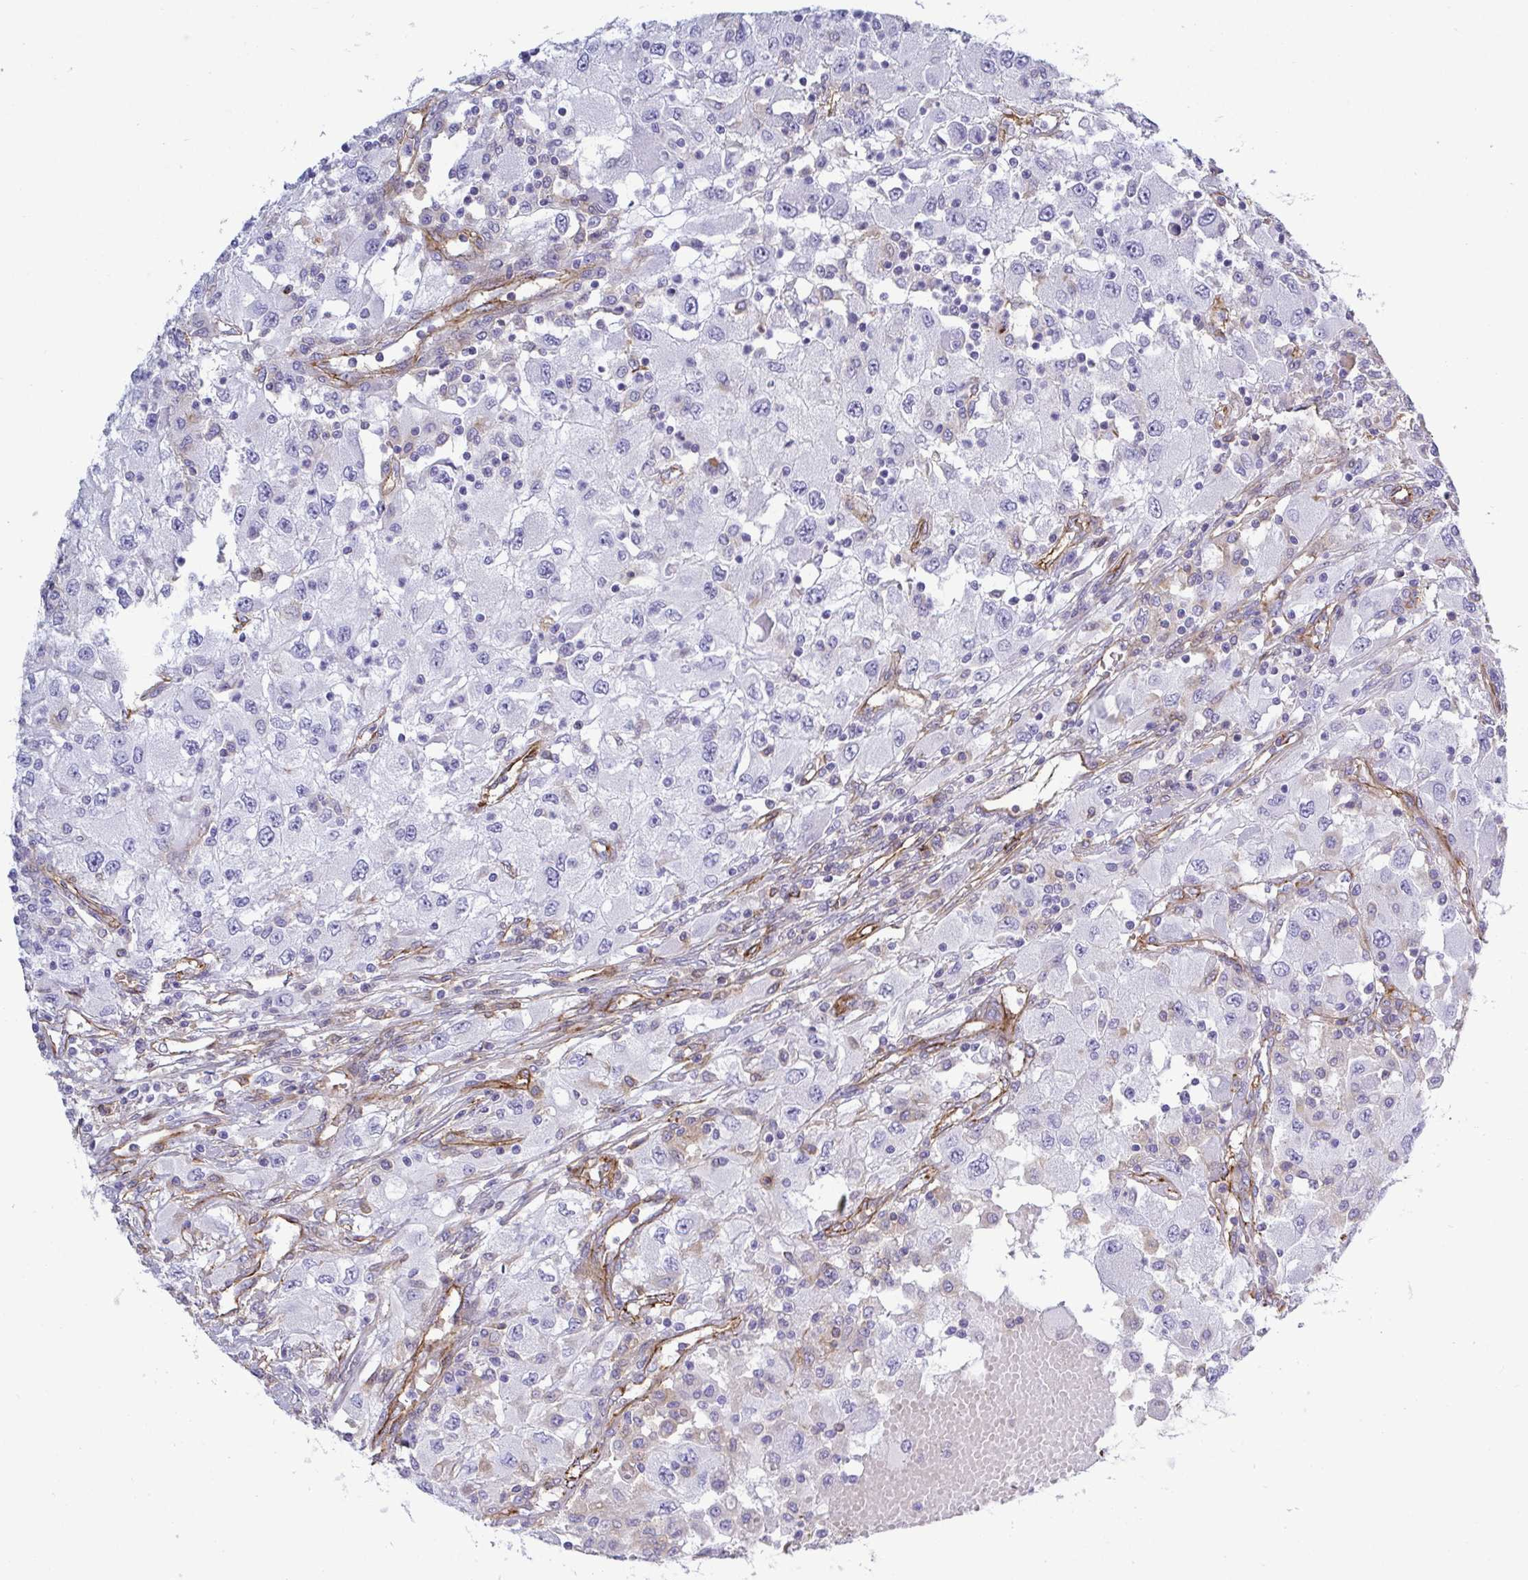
{"staining": {"intensity": "negative", "quantity": "none", "location": "none"}, "tissue": "renal cancer", "cell_type": "Tumor cells", "image_type": "cancer", "snomed": [{"axis": "morphology", "description": "Adenocarcinoma, NOS"}, {"axis": "topography", "description": "Kidney"}], "caption": "Immunohistochemical staining of renal cancer (adenocarcinoma) shows no significant staining in tumor cells. (Stains: DAB (3,3'-diaminobenzidine) immunohistochemistry (IHC) with hematoxylin counter stain, Microscopy: brightfield microscopy at high magnification).", "gene": "LIMA1", "patient": {"sex": "female", "age": 67}}